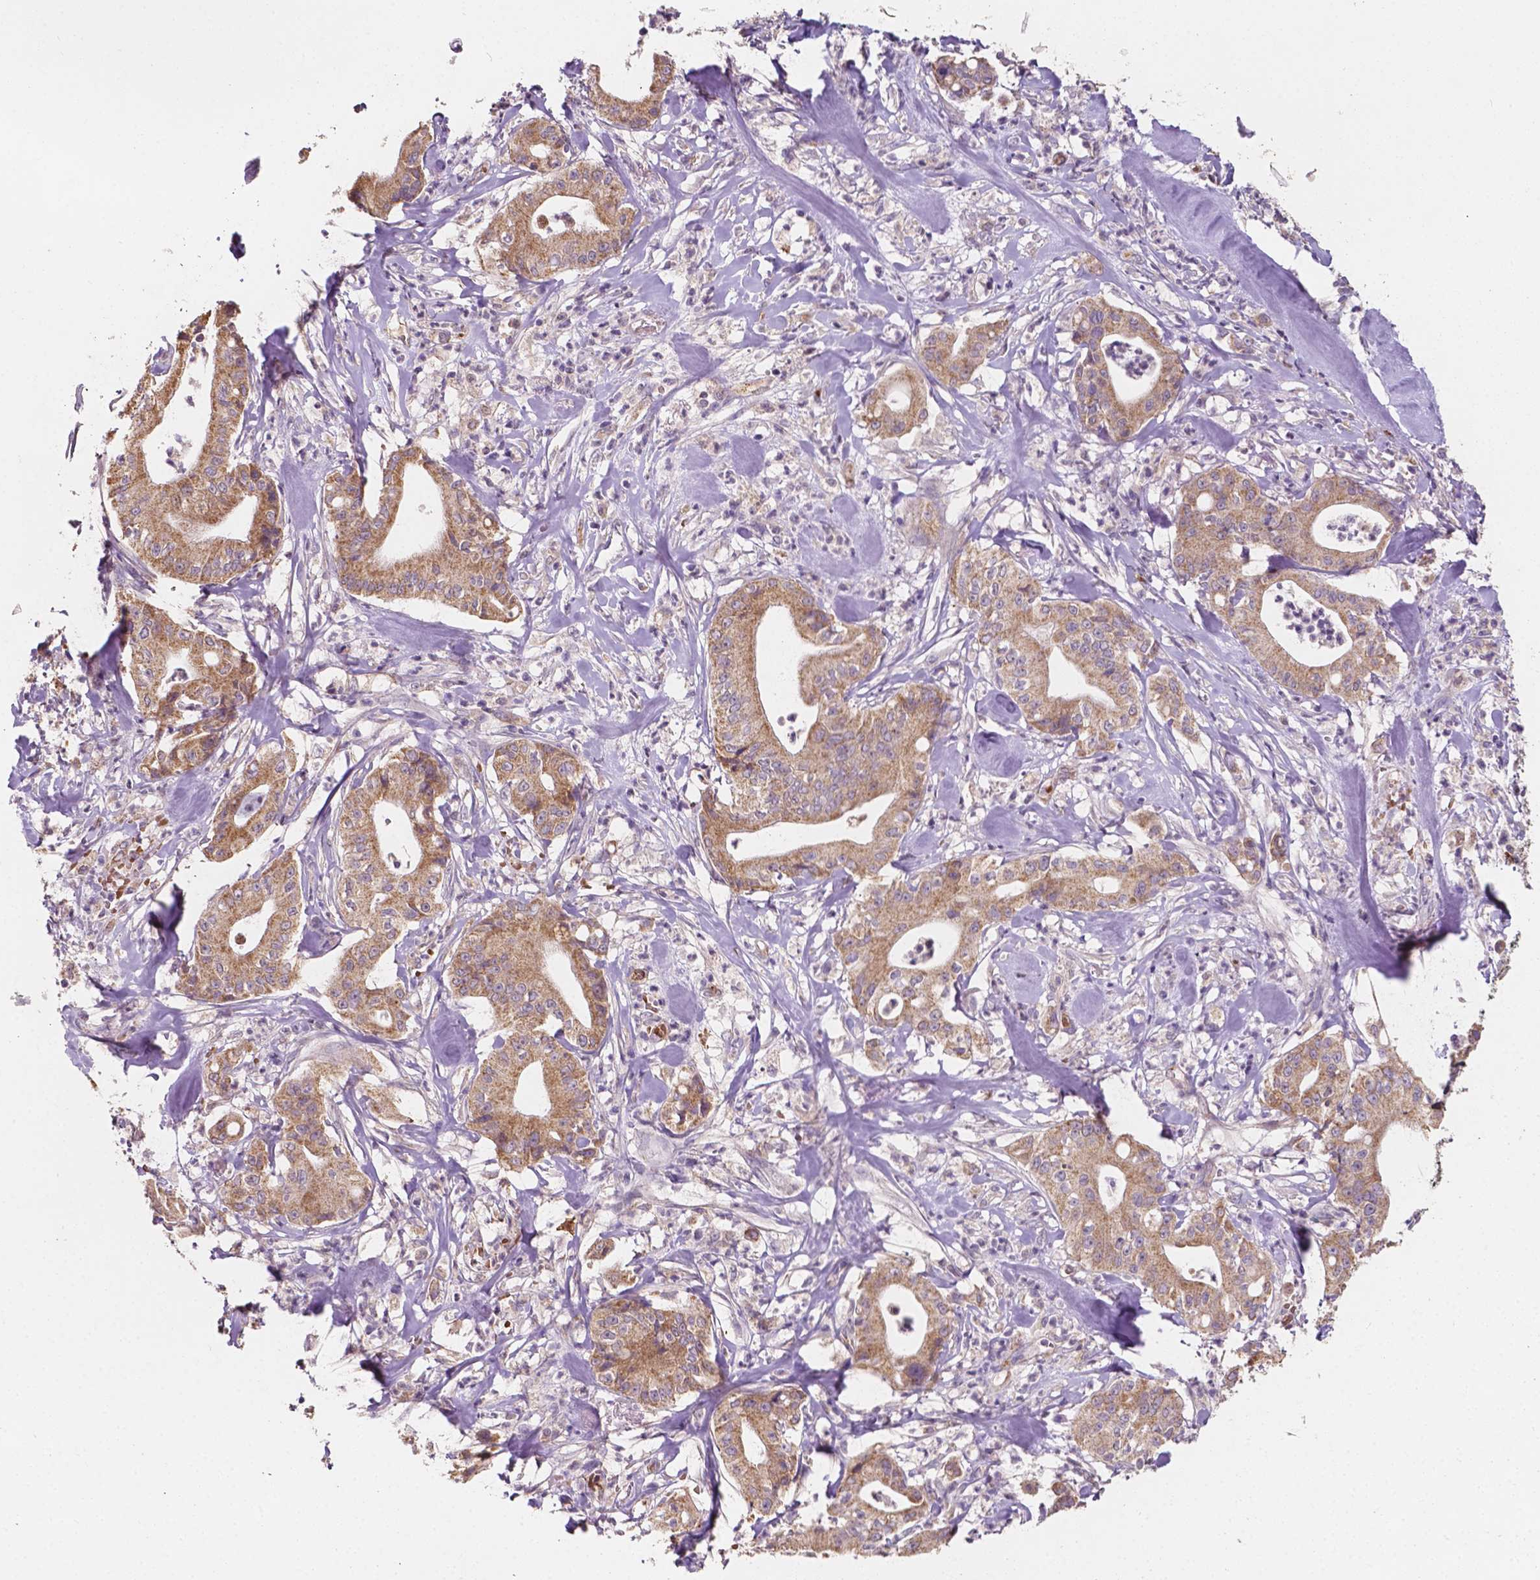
{"staining": {"intensity": "moderate", "quantity": ">75%", "location": "cytoplasmic/membranous"}, "tissue": "pancreatic cancer", "cell_type": "Tumor cells", "image_type": "cancer", "snomed": [{"axis": "morphology", "description": "Adenocarcinoma, NOS"}, {"axis": "topography", "description": "Pancreas"}], "caption": "High-power microscopy captured an IHC histopathology image of pancreatic adenocarcinoma, revealing moderate cytoplasmic/membranous positivity in about >75% of tumor cells.", "gene": "SLC22A4", "patient": {"sex": "male", "age": 71}}